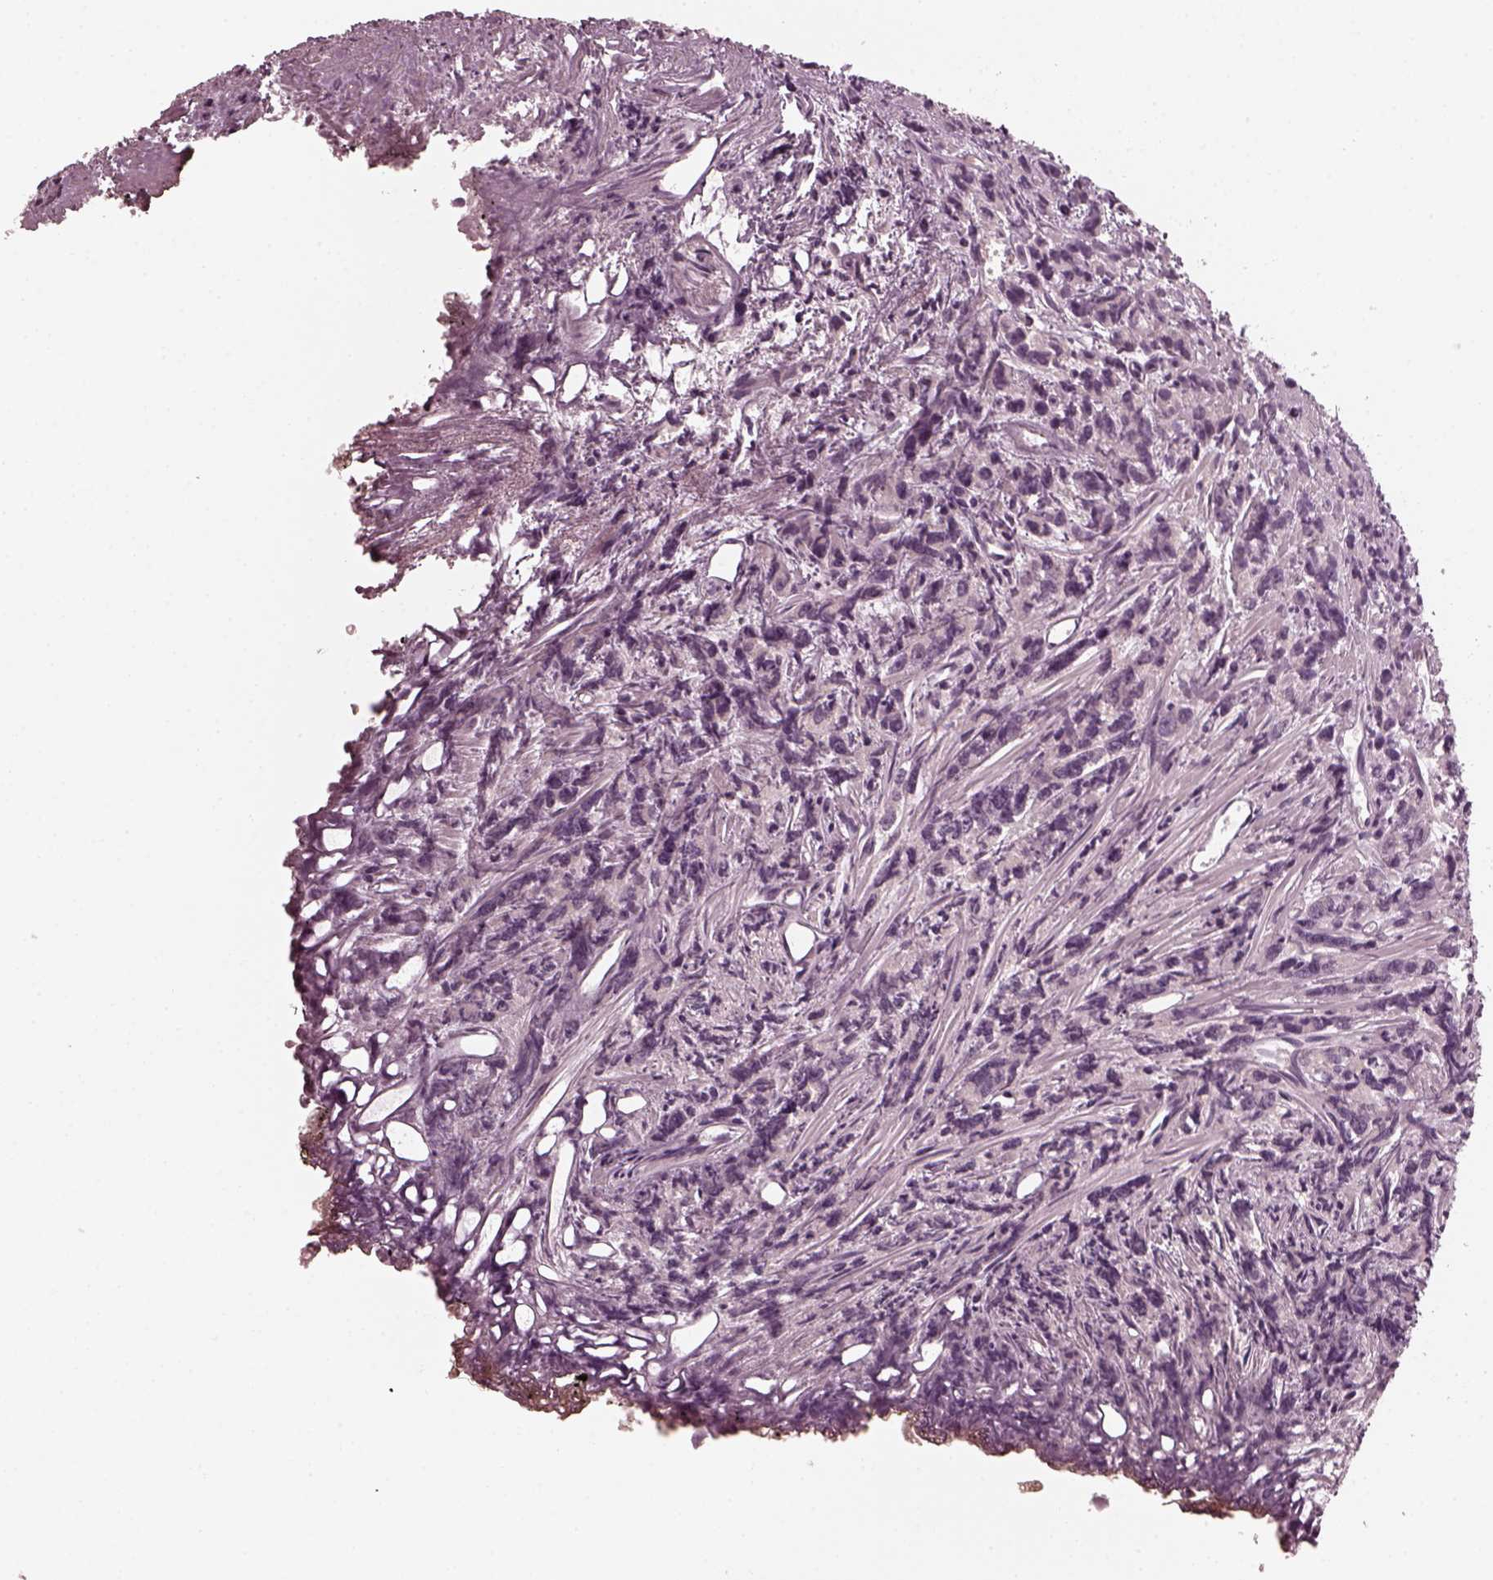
{"staining": {"intensity": "negative", "quantity": "none", "location": "none"}, "tissue": "prostate cancer", "cell_type": "Tumor cells", "image_type": "cancer", "snomed": [{"axis": "morphology", "description": "Adenocarcinoma, High grade"}, {"axis": "topography", "description": "Prostate"}], "caption": "Protein analysis of prostate cancer (high-grade adenocarcinoma) exhibits no significant expression in tumor cells.", "gene": "CHIT1", "patient": {"sex": "male", "age": 77}}